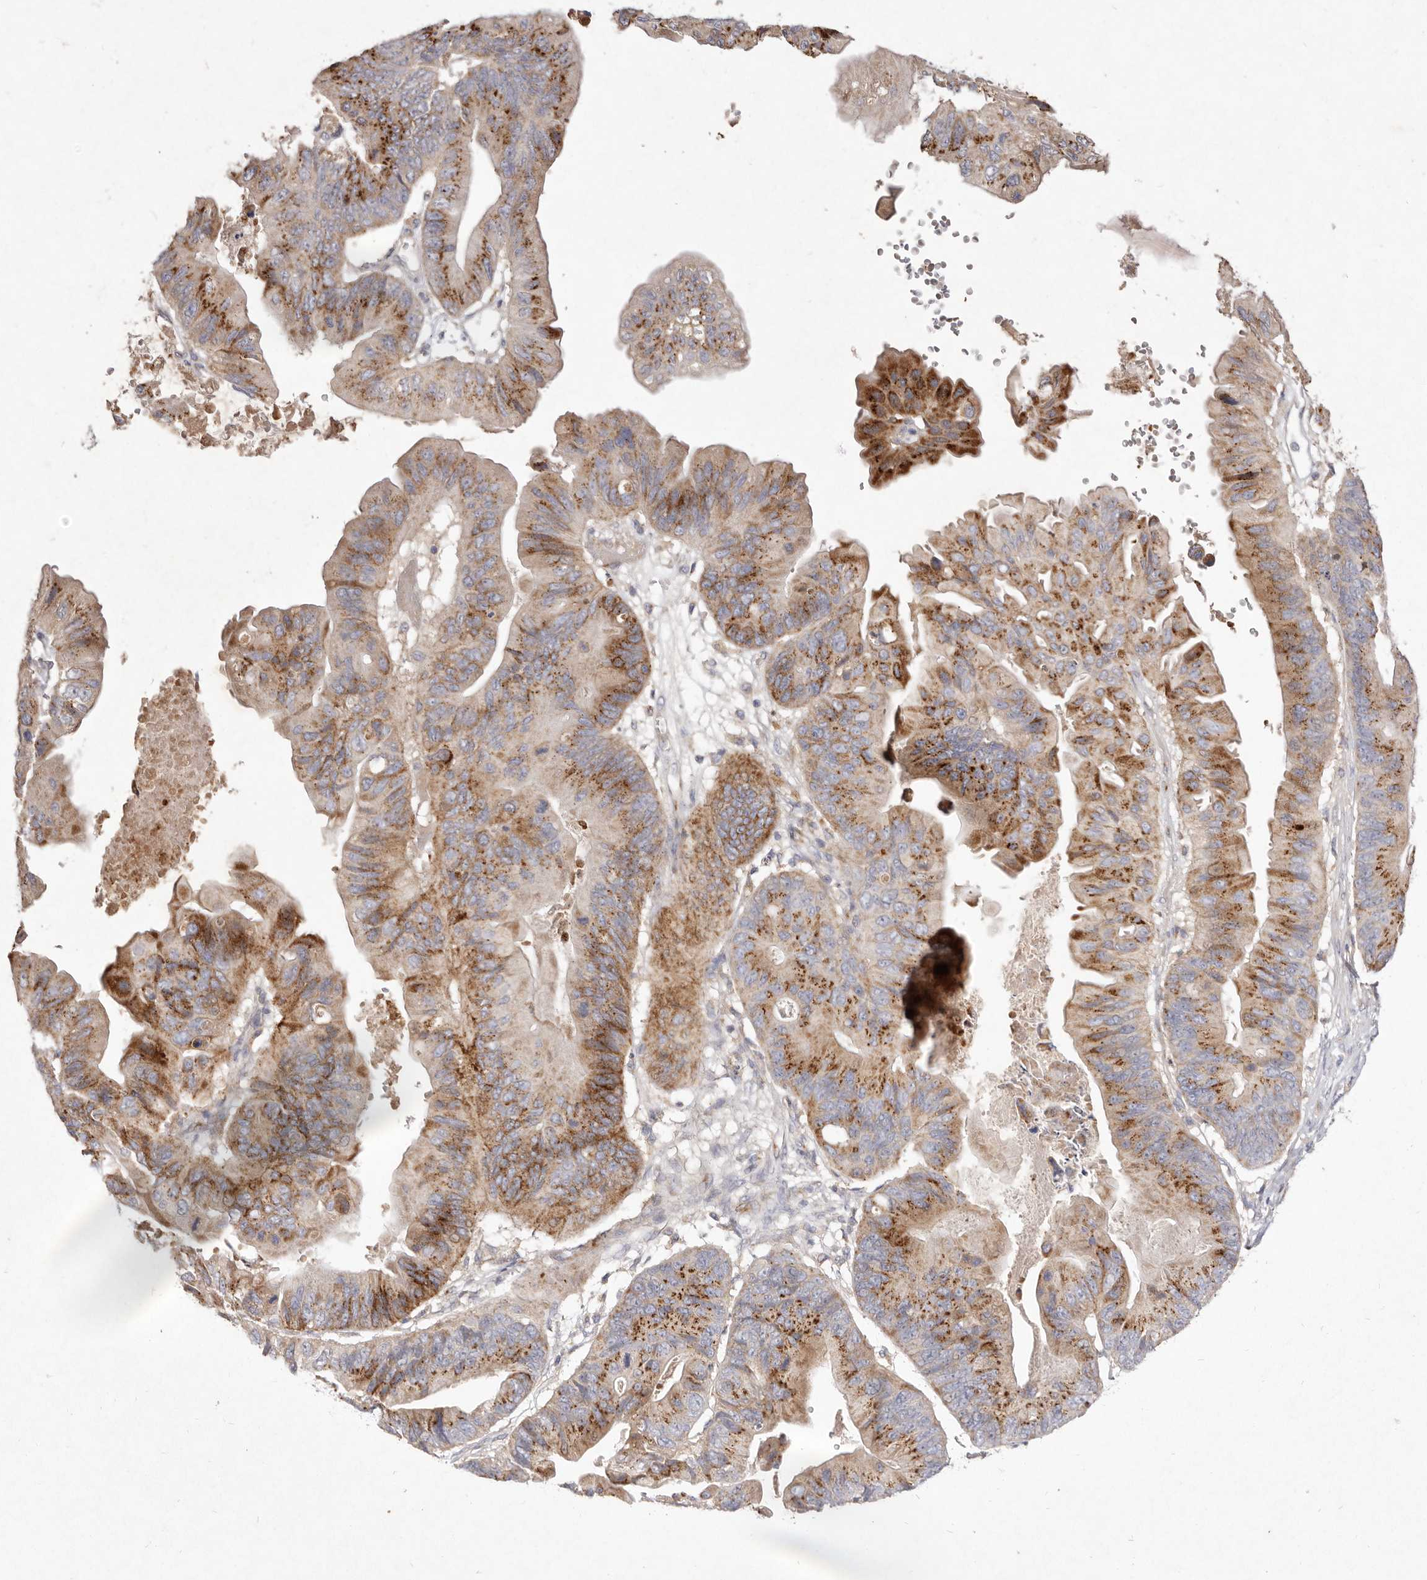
{"staining": {"intensity": "moderate", "quantity": ">75%", "location": "cytoplasmic/membranous"}, "tissue": "ovarian cancer", "cell_type": "Tumor cells", "image_type": "cancer", "snomed": [{"axis": "morphology", "description": "Cystadenocarcinoma, mucinous, NOS"}, {"axis": "topography", "description": "Ovary"}], "caption": "This image displays immunohistochemistry staining of ovarian cancer (mucinous cystadenocarcinoma), with medium moderate cytoplasmic/membranous positivity in about >75% of tumor cells.", "gene": "USP24", "patient": {"sex": "female", "age": 61}}